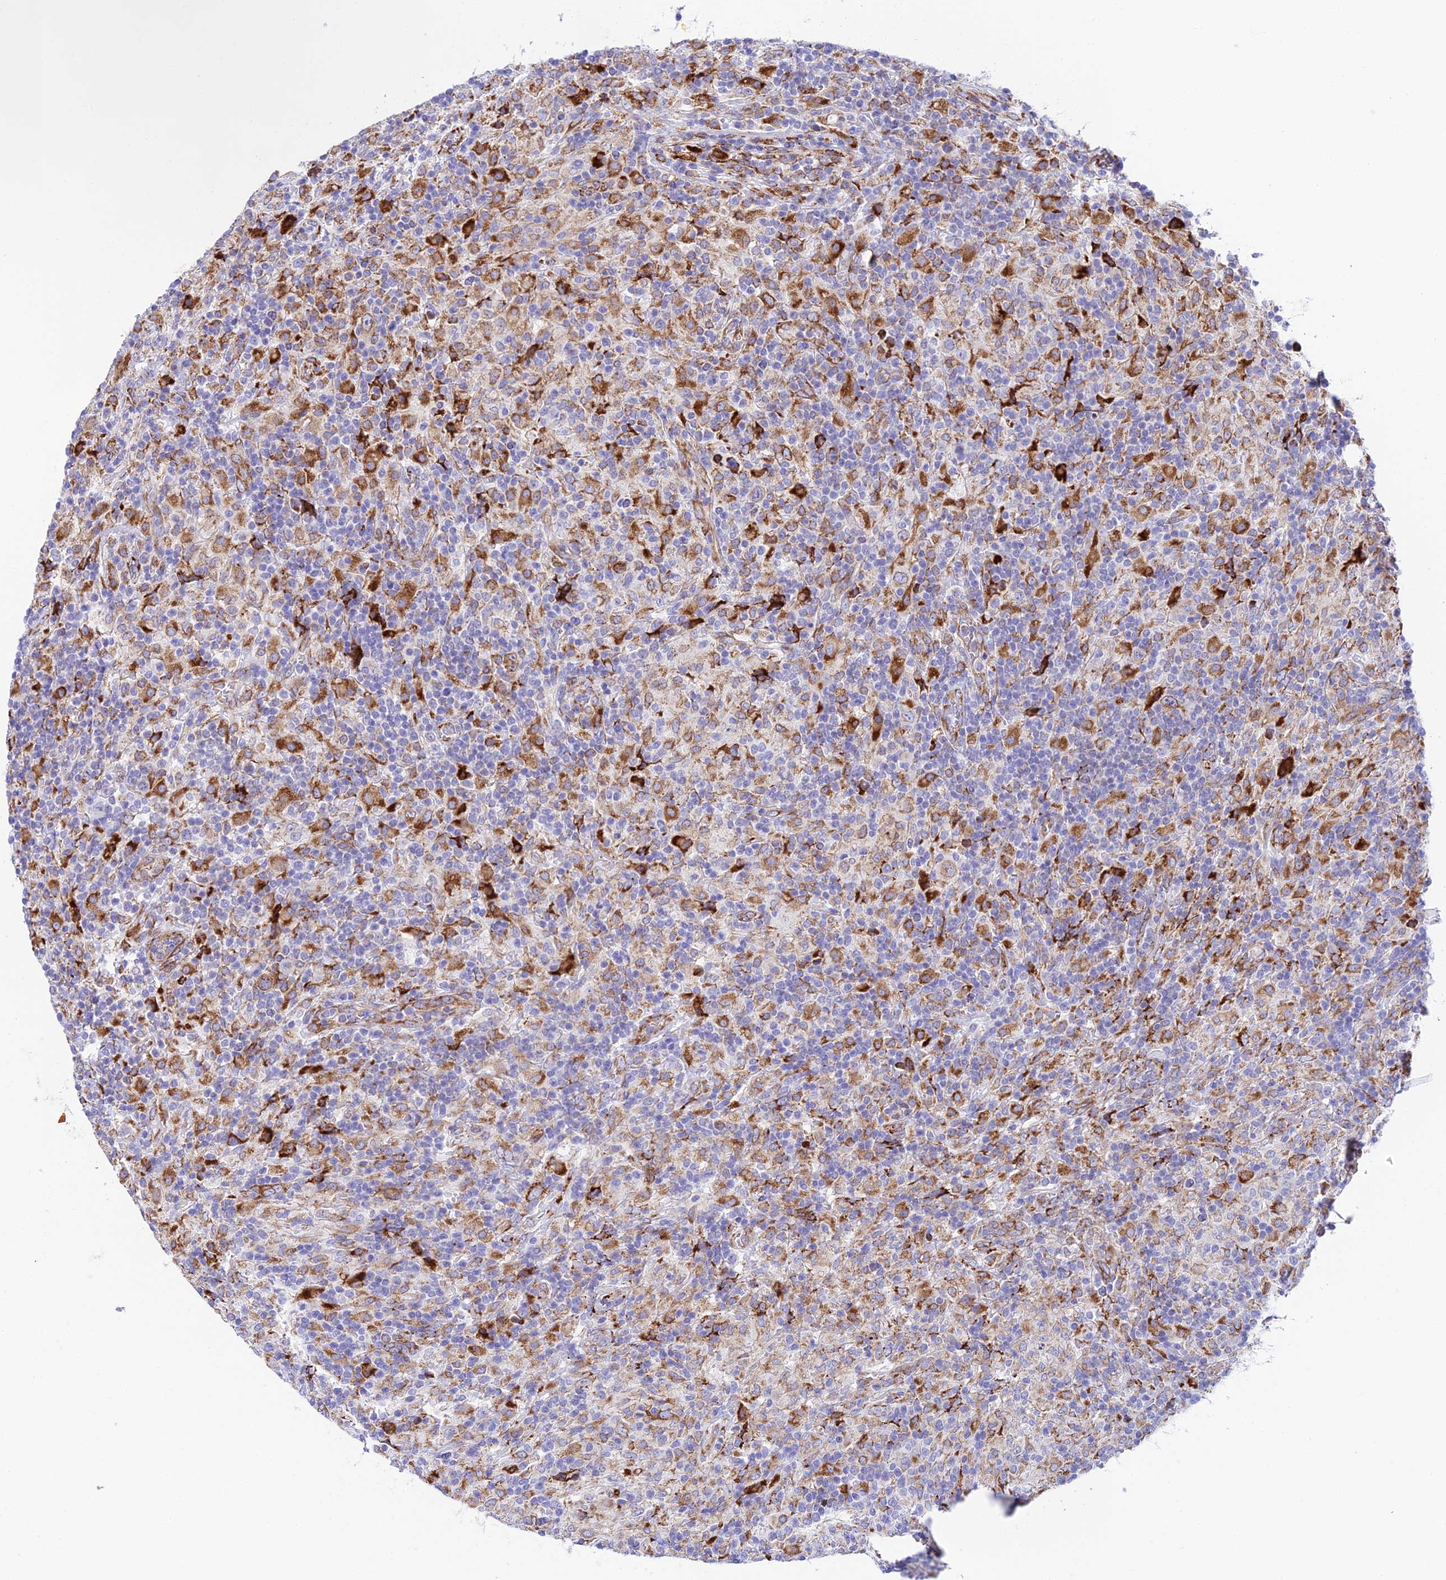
{"staining": {"intensity": "moderate", "quantity": ">75%", "location": "cytoplasmic/membranous"}, "tissue": "lymphoma", "cell_type": "Tumor cells", "image_type": "cancer", "snomed": [{"axis": "morphology", "description": "Hodgkin's disease, NOS"}, {"axis": "topography", "description": "Lymph node"}], "caption": "Immunohistochemical staining of lymphoma shows medium levels of moderate cytoplasmic/membranous positivity in approximately >75% of tumor cells. (brown staining indicates protein expression, while blue staining denotes nuclei).", "gene": "TUBGCP6", "patient": {"sex": "male", "age": 70}}